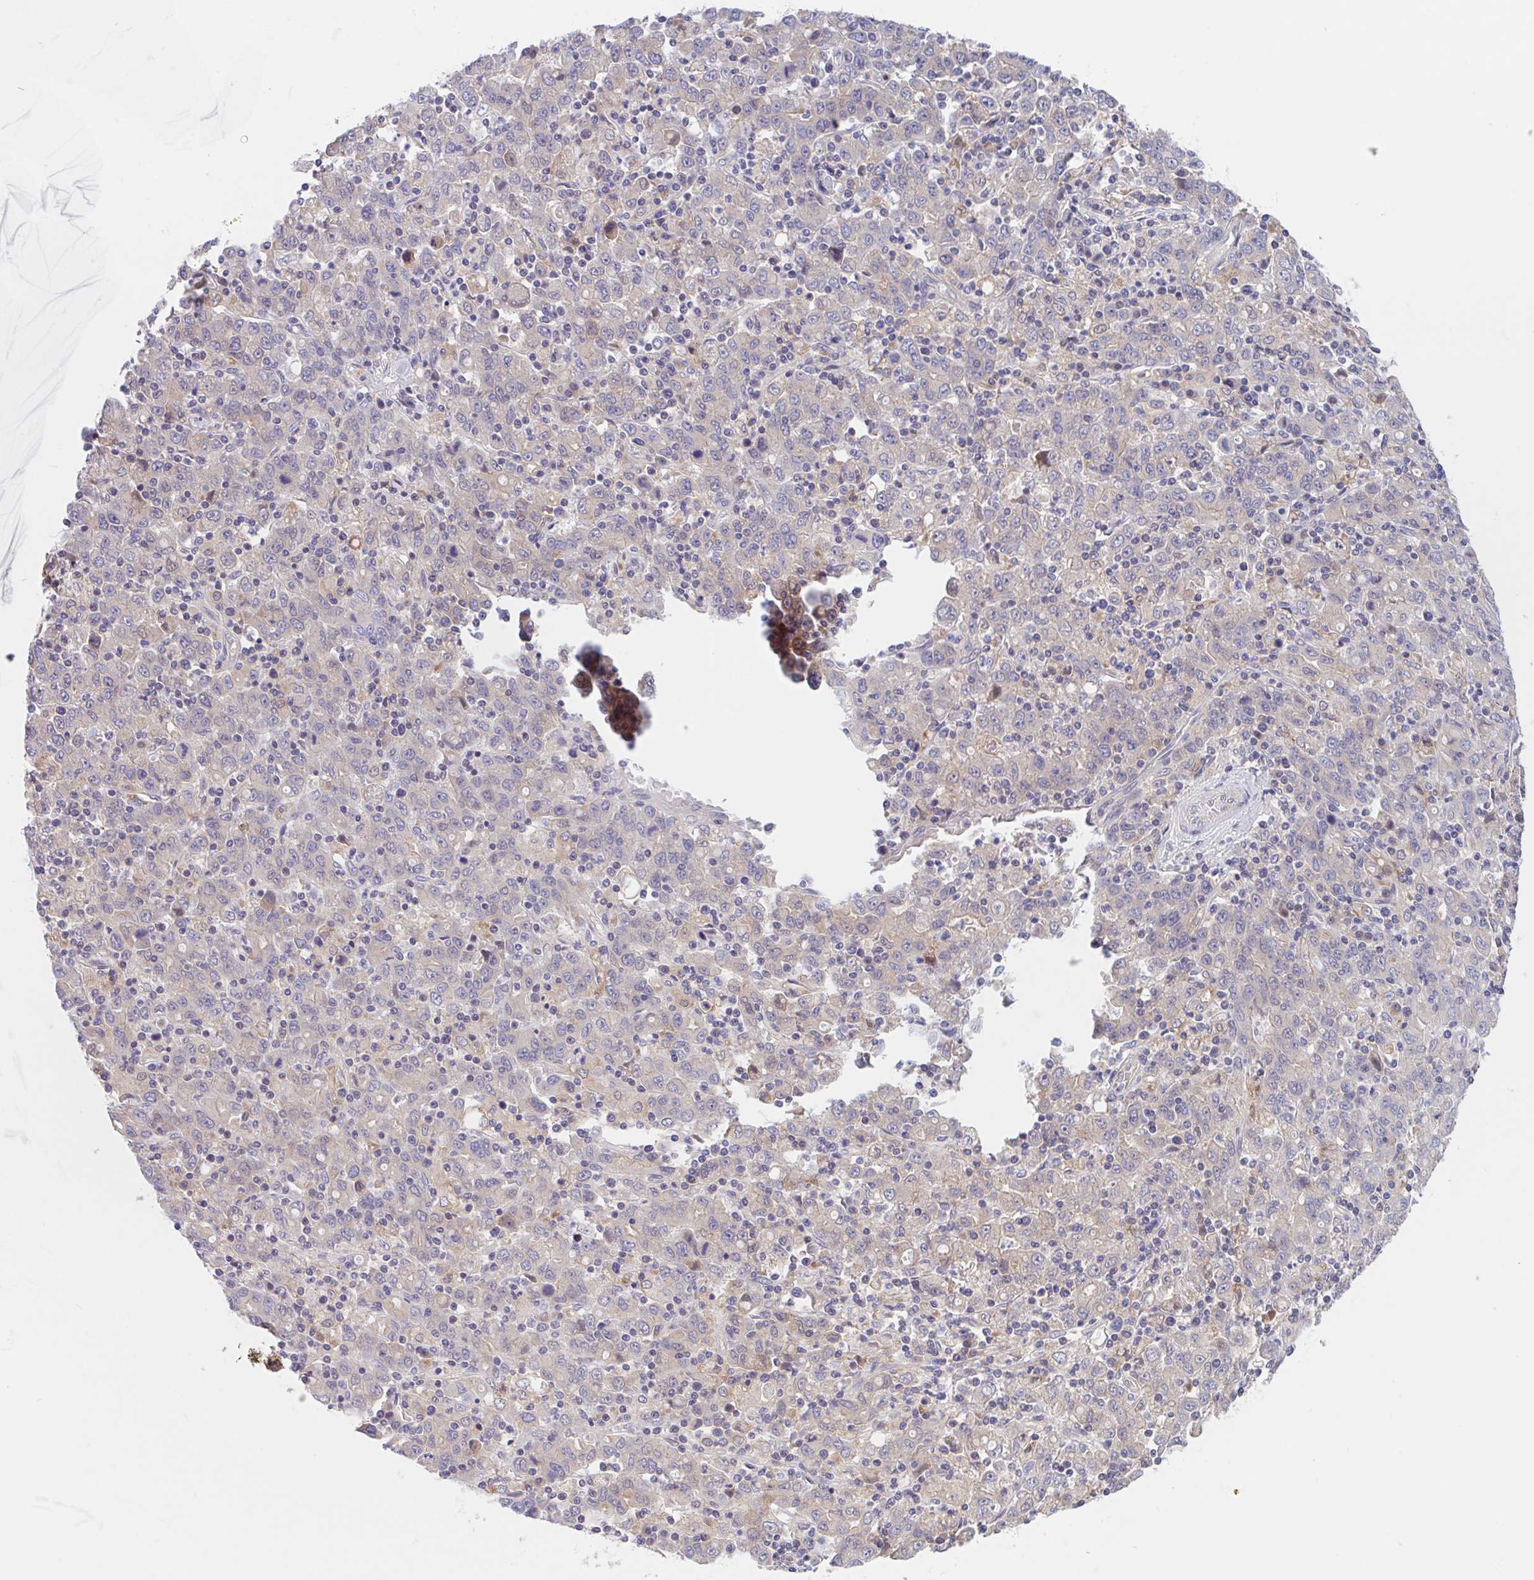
{"staining": {"intensity": "negative", "quantity": "none", "location": "none"}, "tissue": "stomach cancer", "cell_type": "Tumor cells", "image_type": "cancer", "snomed": [{"axis": "morphology", "description": "Adenocarcinoma, NOS"}, {"axis": "topography", "description": "Stomach, upper"}], "caption": "IHC image of human stomach cancer (adenocarcinoma) stained for a protein (brown), which reveals no expression in tumor cells.", "gene": "TMEM86A", "patient": {"sex": "male", "age": 69}}